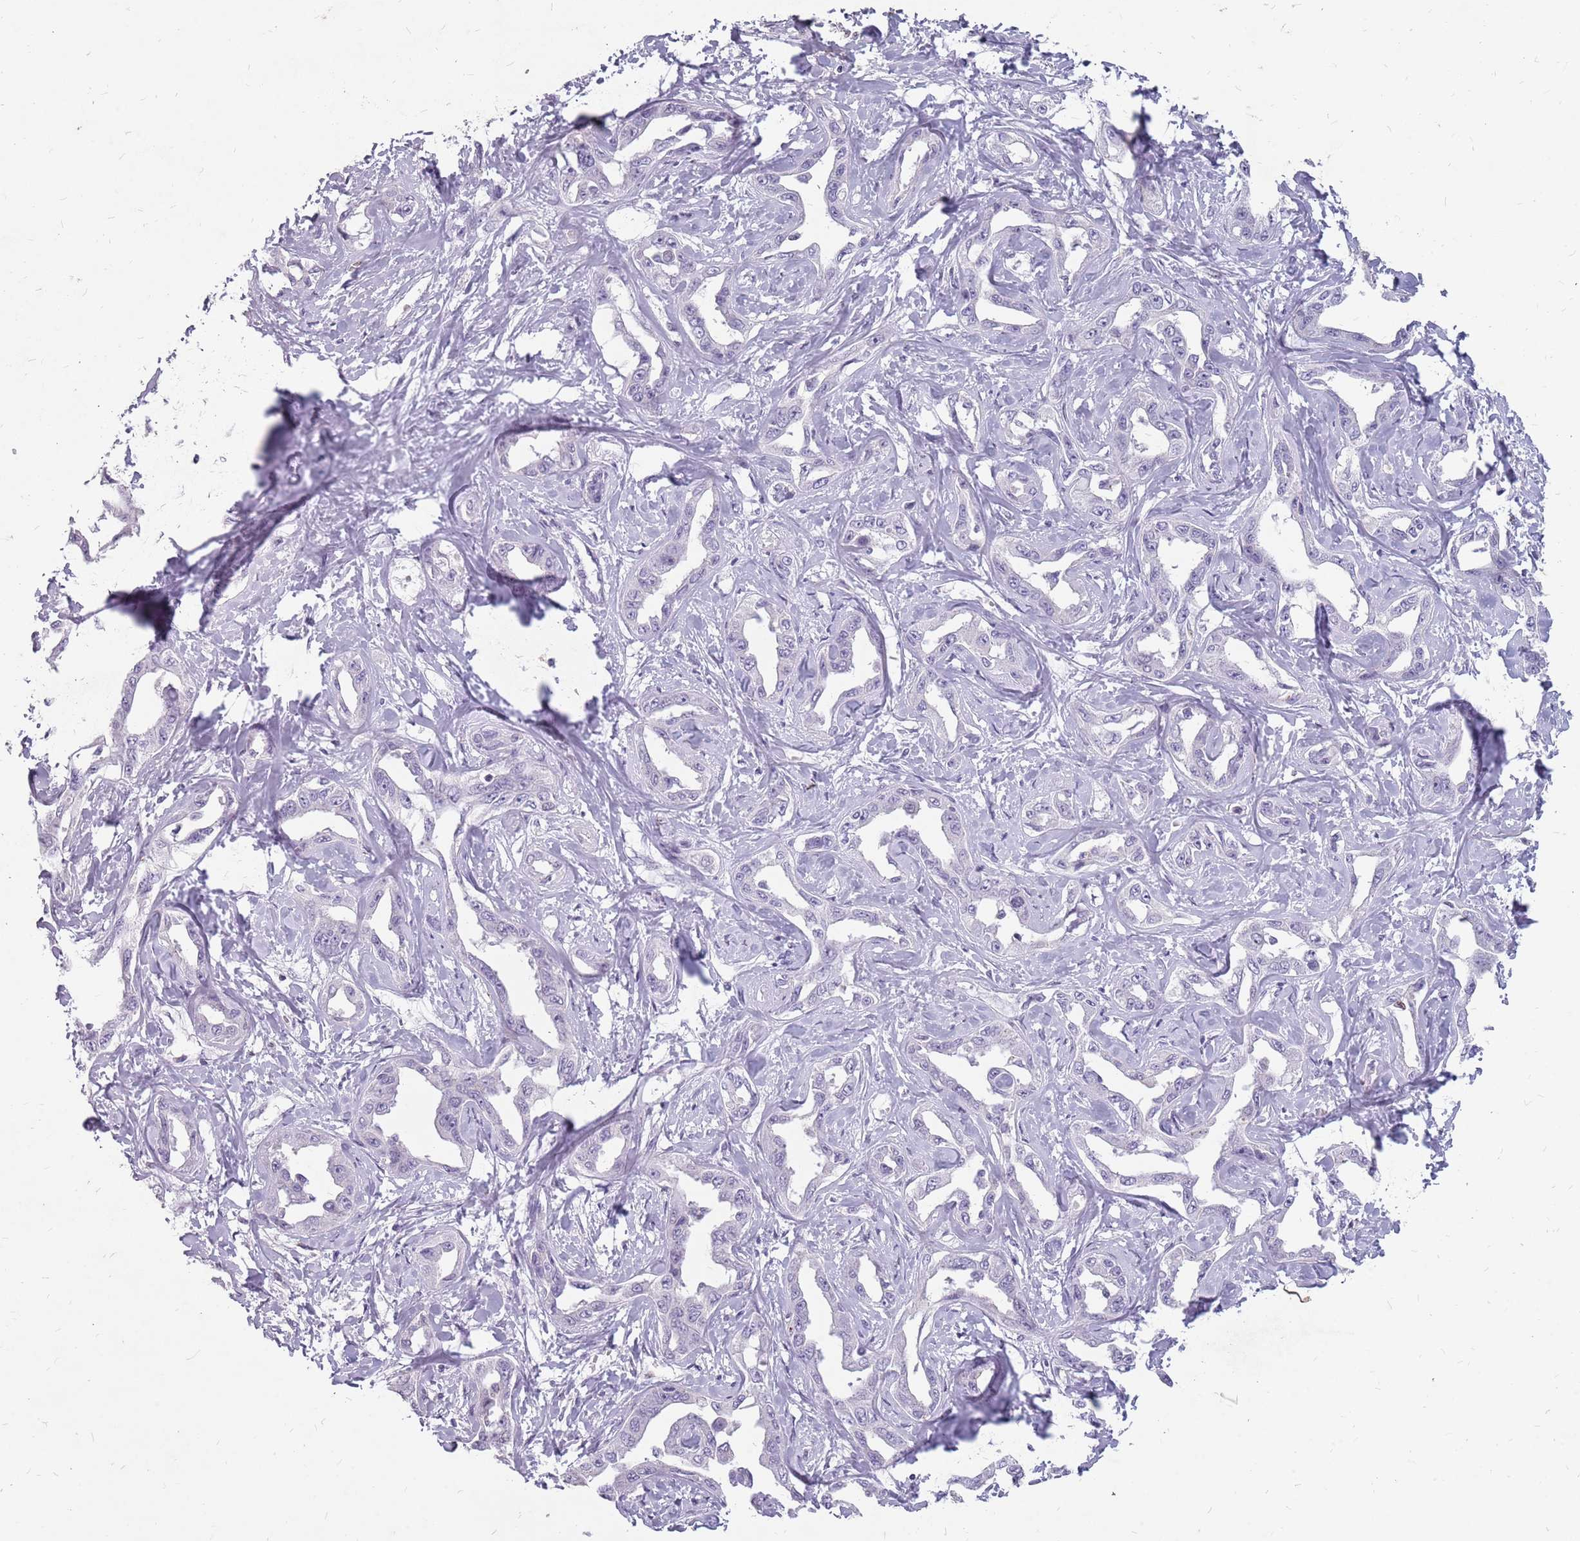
{"staining": {"intensity": "negative", "quantity": "none", "location": "none"}, "tissue": "liver cancer", "cell_type": "Tumor cells", "image_type": "cancer", "snomed": [{"axis": "morphology", "description": "Cholangiocarcinoma"}, {"axis": "topography", "description": "Liver"}], "caption": "This is a histopathology image of immunohistochemistry (IHC) staining of liver cancer (cholangiocarcinoma), which shows no staining in tumor cells.", "gene": "NEK6", "patient": {"sex": "male", "age": 59}}